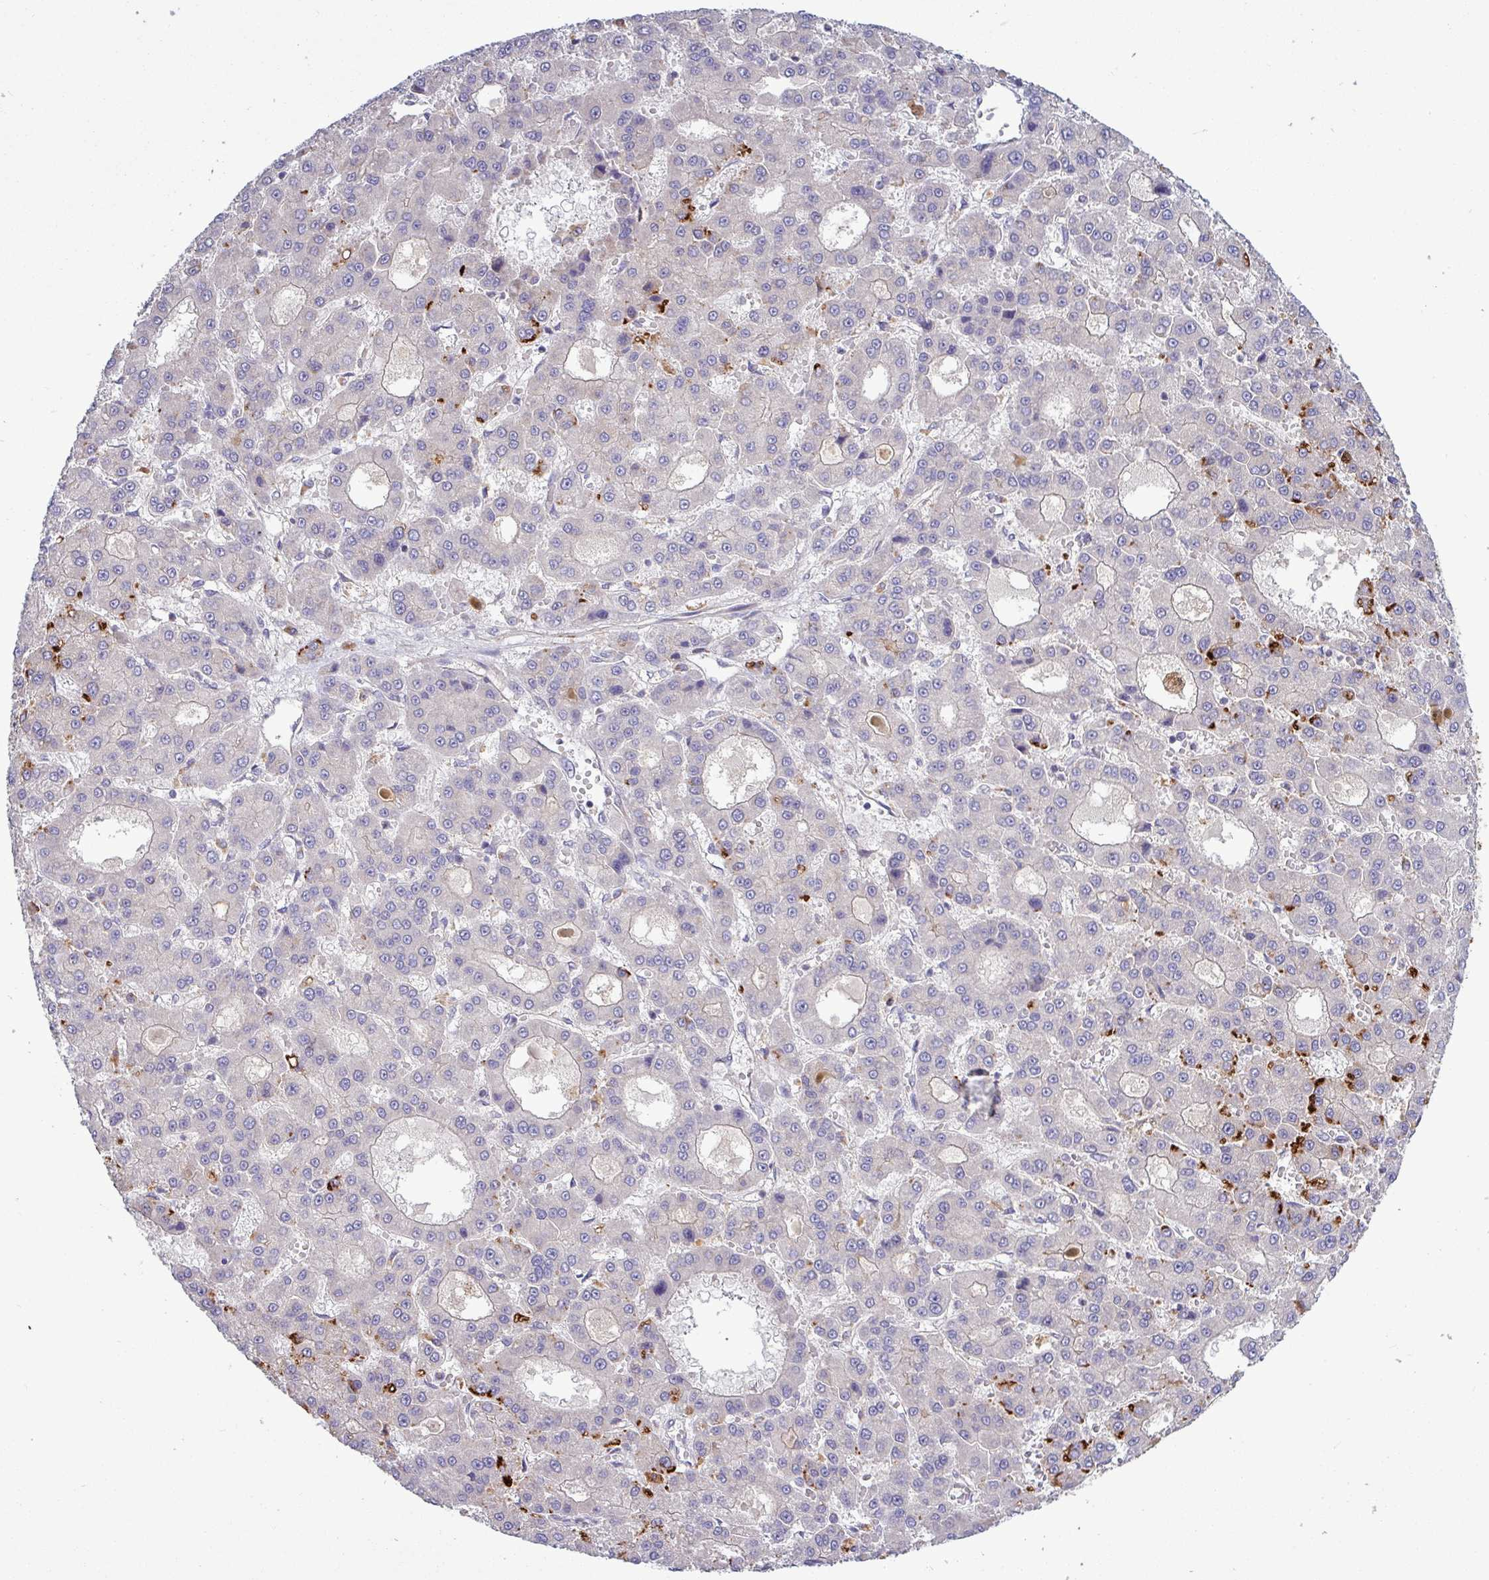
{"staining": {"intensity": "negative", "quantity": "none", "location": "none"}, "tissue": "liver cancer", "cell_type": "Tumor cells", "image_type": "cancer", "snomed": [{"axis": "morphology", "description": "Carcinoma, Hepatocellular, NOS"}, {"axis": "topography", "description": "Liver"}], "caption": "Liver cancer (hepatocellular carcinoma) stained for a protein using immunohistochemistry displays no staining tumor cells.", "gene": "PLIN2", "patient": {"sex": "male", "age": 70}}